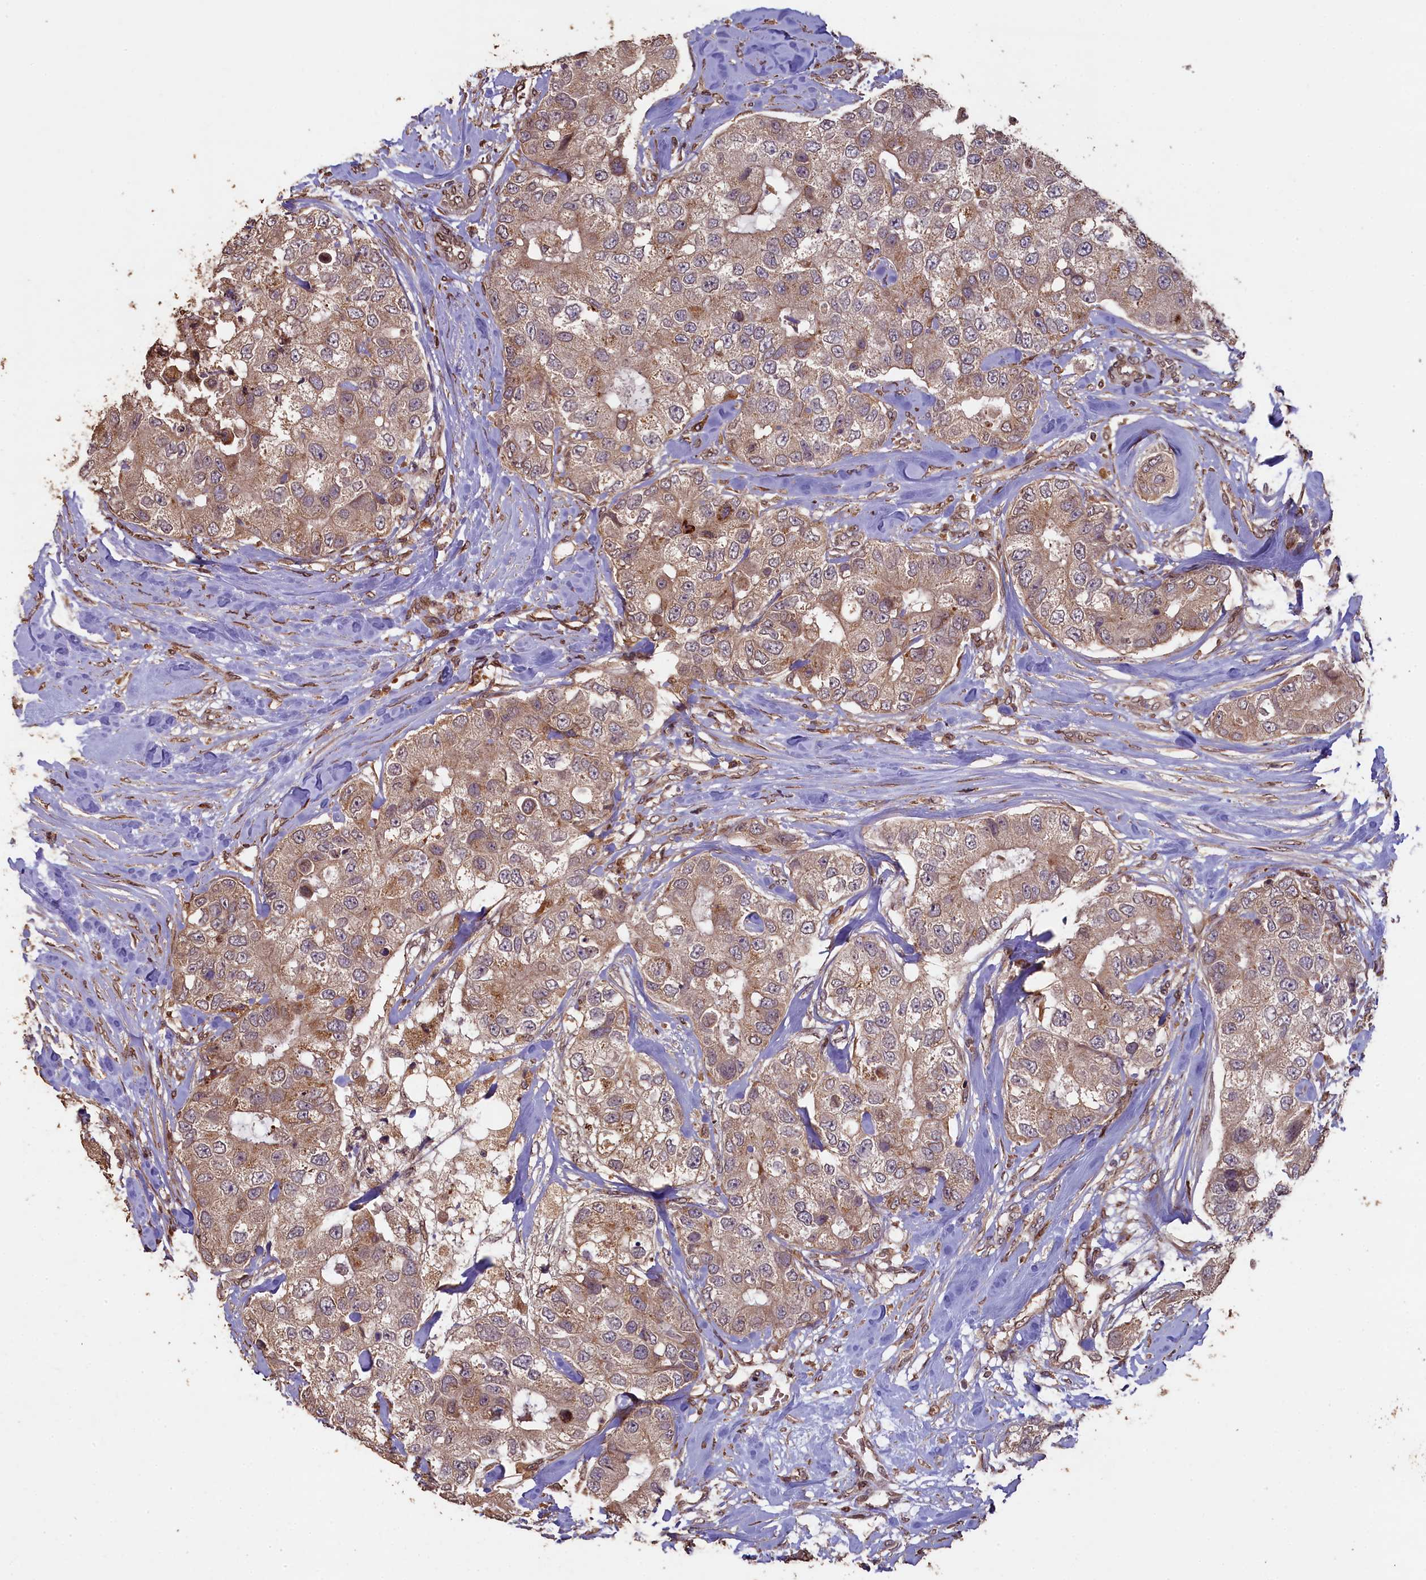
{"staining": {"intensity": "moderate", "quantity": ">75%", "location": "cytoplasmic/membranous"}, "tissue": "breast cancer", "cell_type": "Tumor cells", "image_type": "cancer", "snomed": [{"axis": "morphology", "description": "Duct carcinoma"}, {"axis": "topography", "description": "Breast"}], "caption": "Breast invasive ductal carcinoma stained with IHC shows moderate cytoplasmic/membranous staining in approximately >75% of tumor cells. (DAB (3,3'-diaminobenzidine) IHC, brown staining for protein, blue staining for nuclei).", "gene": "SLC38A7", "patient": {"sex": "female", "age": 62}}